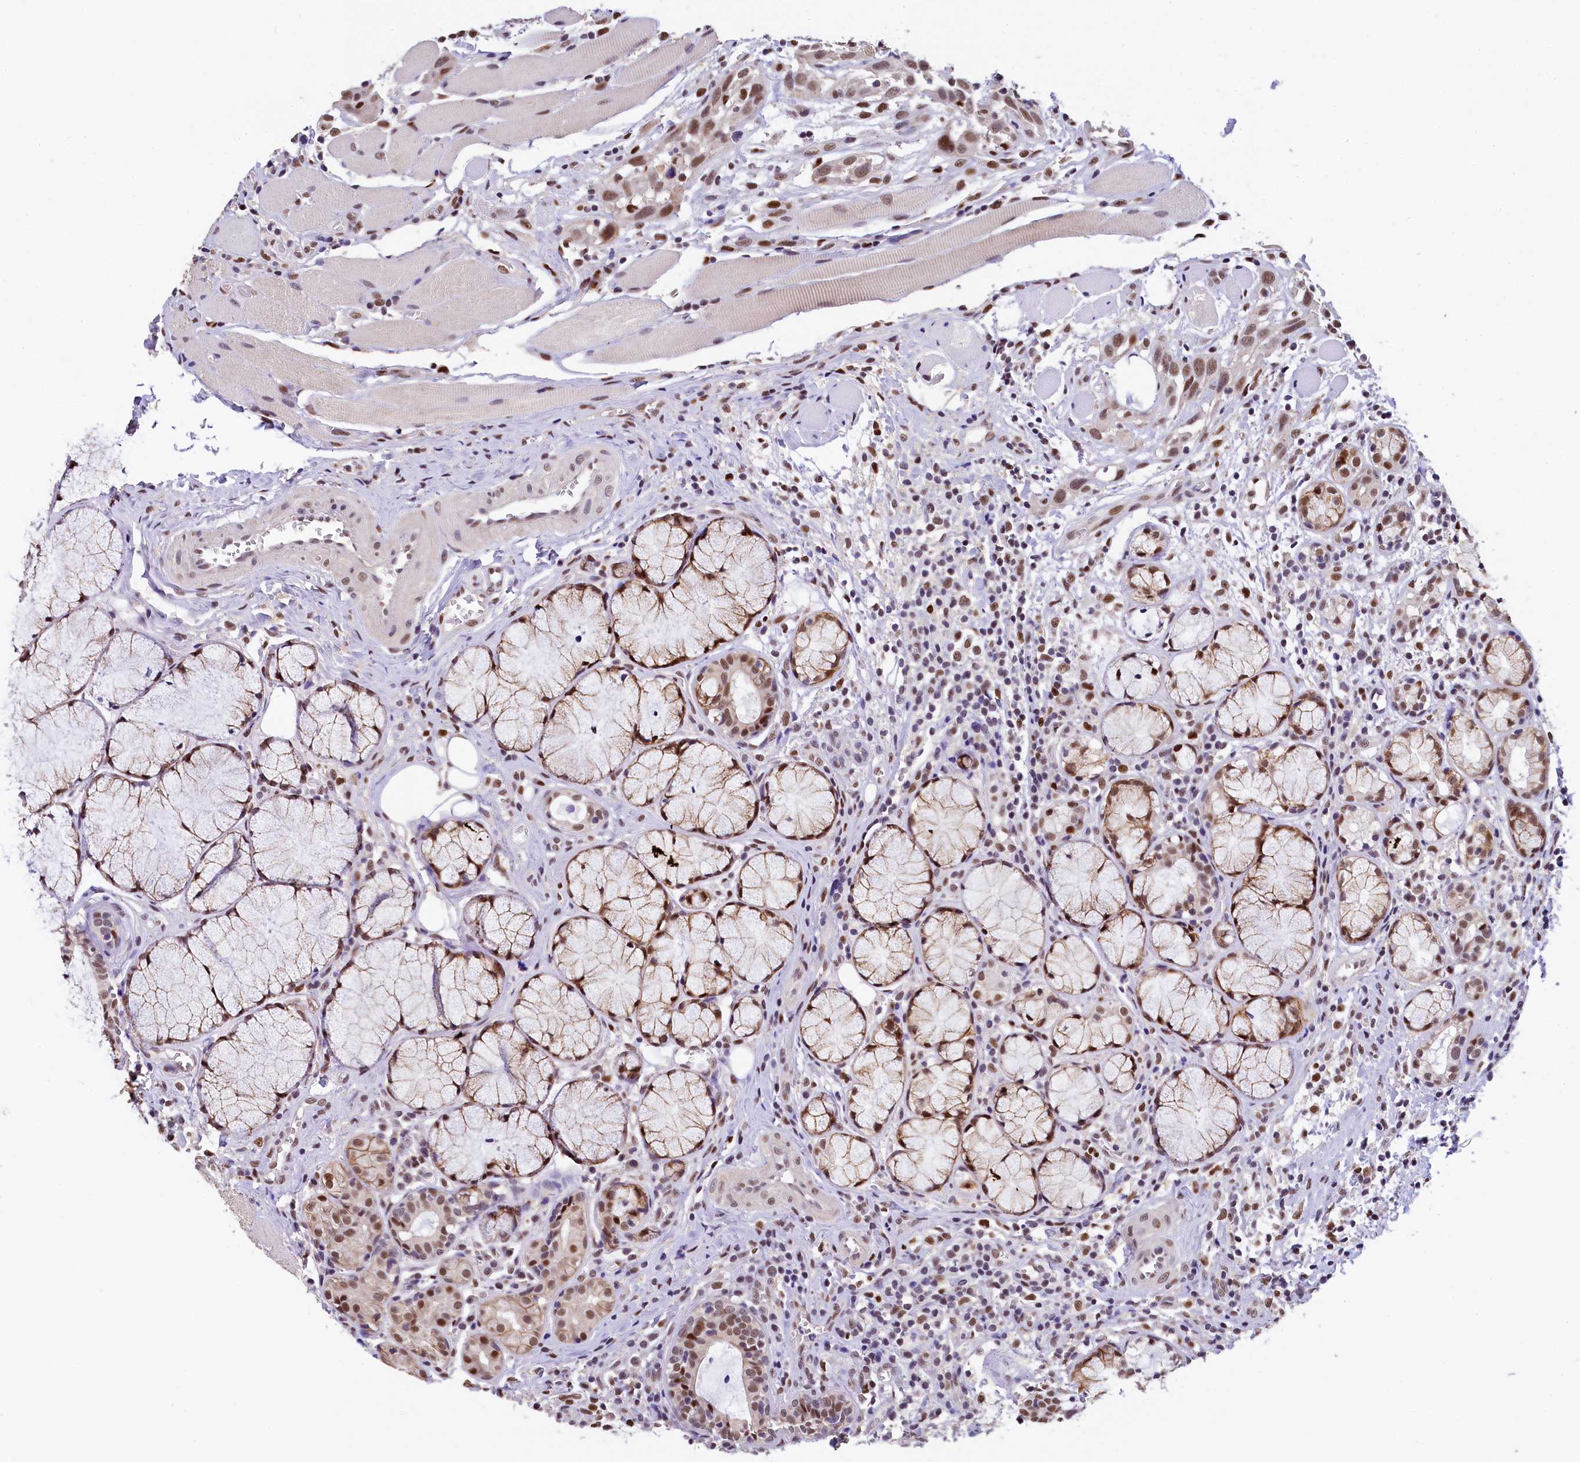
{"staining": {"intensity": "moderate", "quantity": ">75%", "location": "nuclear"}, "tissue": "head and neck cancer", "cell_type": "Tumor cells", "image_type": "cancer", "snomed": [{"axis": "morphology", "description": "Squamous cell carcinoma, NOS"}, {"axis": "topography", "description": "Oral tissue"}, {"axis": "topography", "description": "Head-Neck"}], "caption": "The immunohistochemical stain labels moderate nuclear expression in tumor cells of head and neck cancer tissue.", "gene": "HECTD4", "patient": {"sex": "female", "age": 50}}